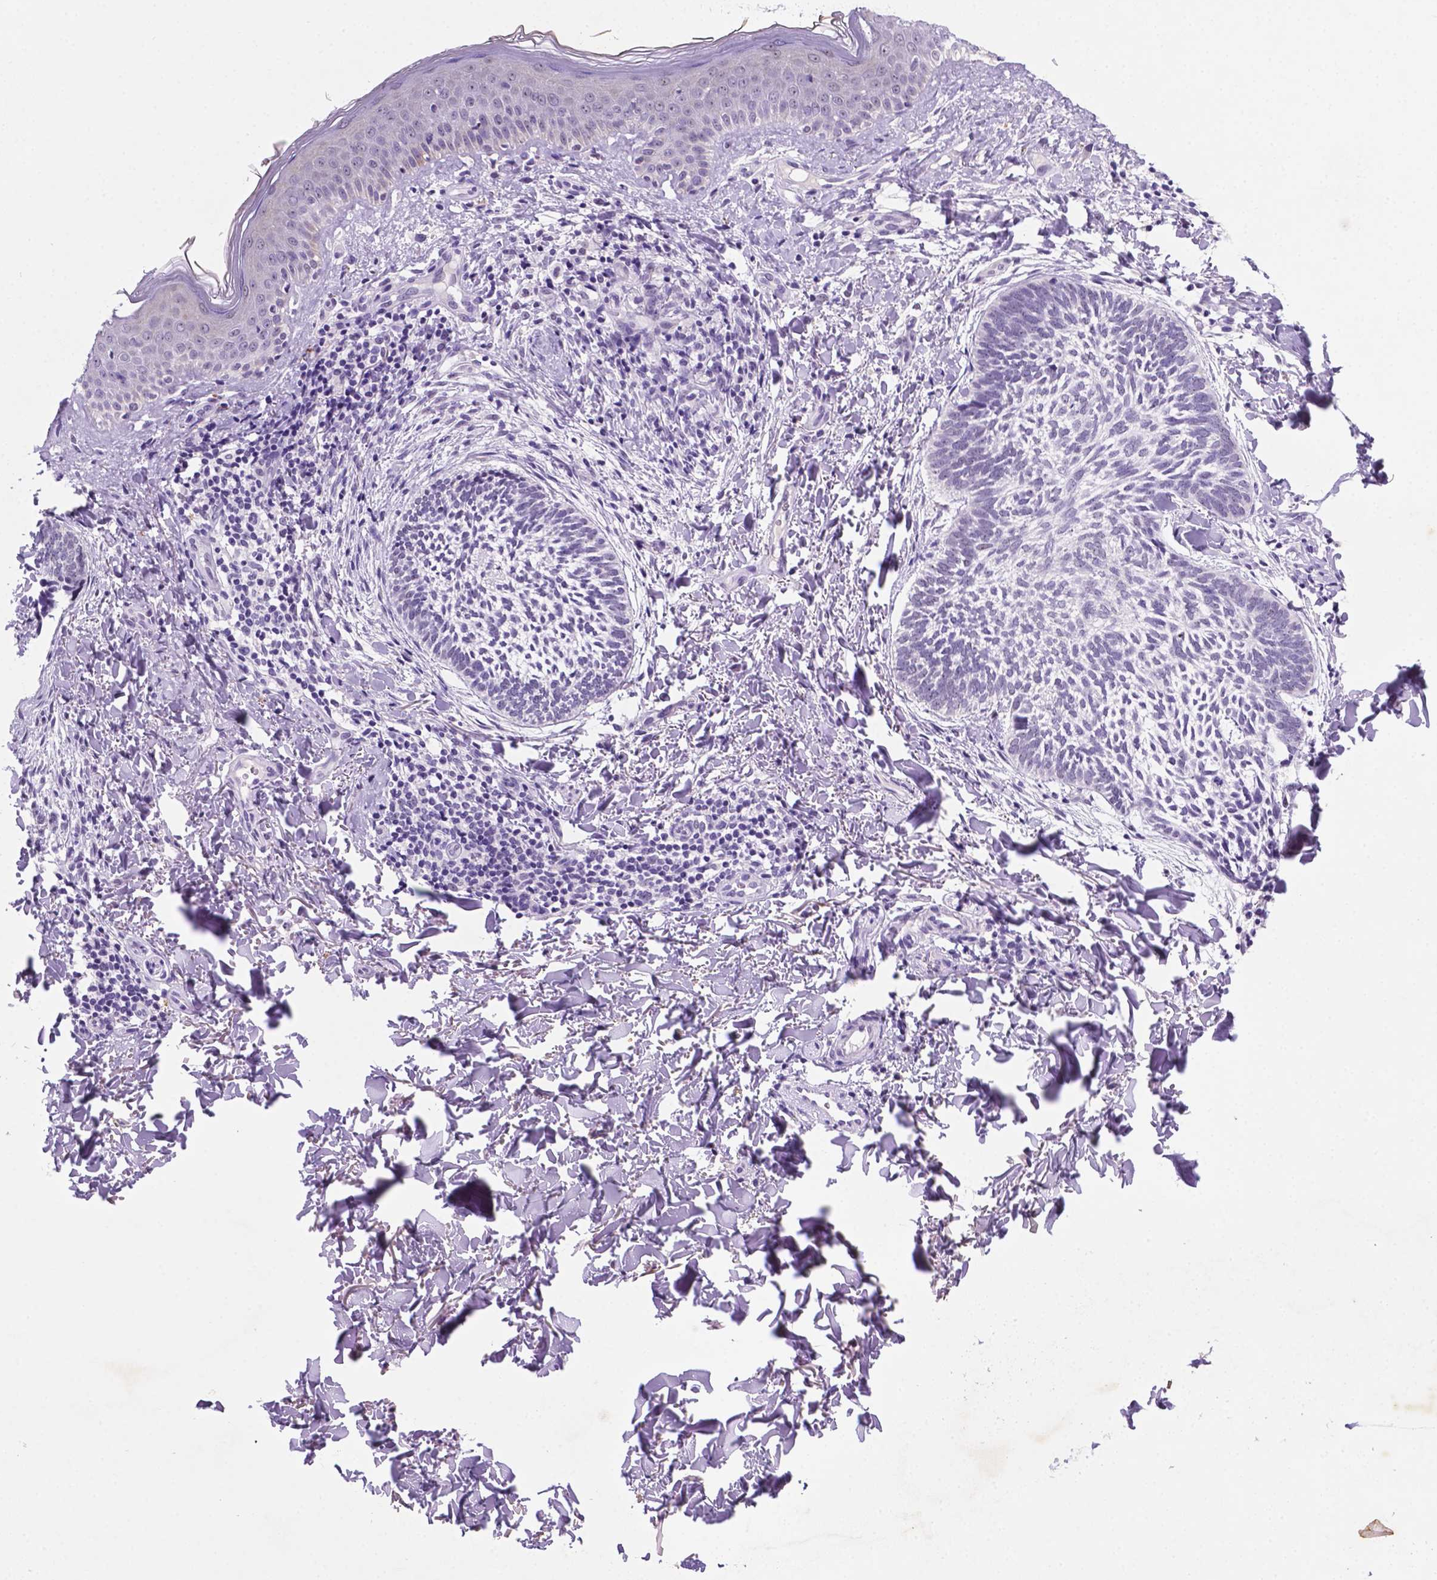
{"staining": {"intensity": "negative", "quantity": "none", "location": "none"}, "tissue": "skin cancer", "cell_type": "Tumor cells", "image_type": "cancer", "snomed": [{"axis": "morphology", "description": "Normal tissue, NOS"}, {"axis": "morphology", "description": "Basal cell carcinoma"}, {"axis": "topography", "description": "Skin"}], "caption": "High magnification brightfield microscopy of basal cell carcinoma (skin) stained with DAB (3,3'-diaminobenzidine) (brown) and counterstained with hematoxylin (blue): tumor cells show no significant staining.", "gene": "C18orf21", "patient": {"sex": "male", "age": 46}}